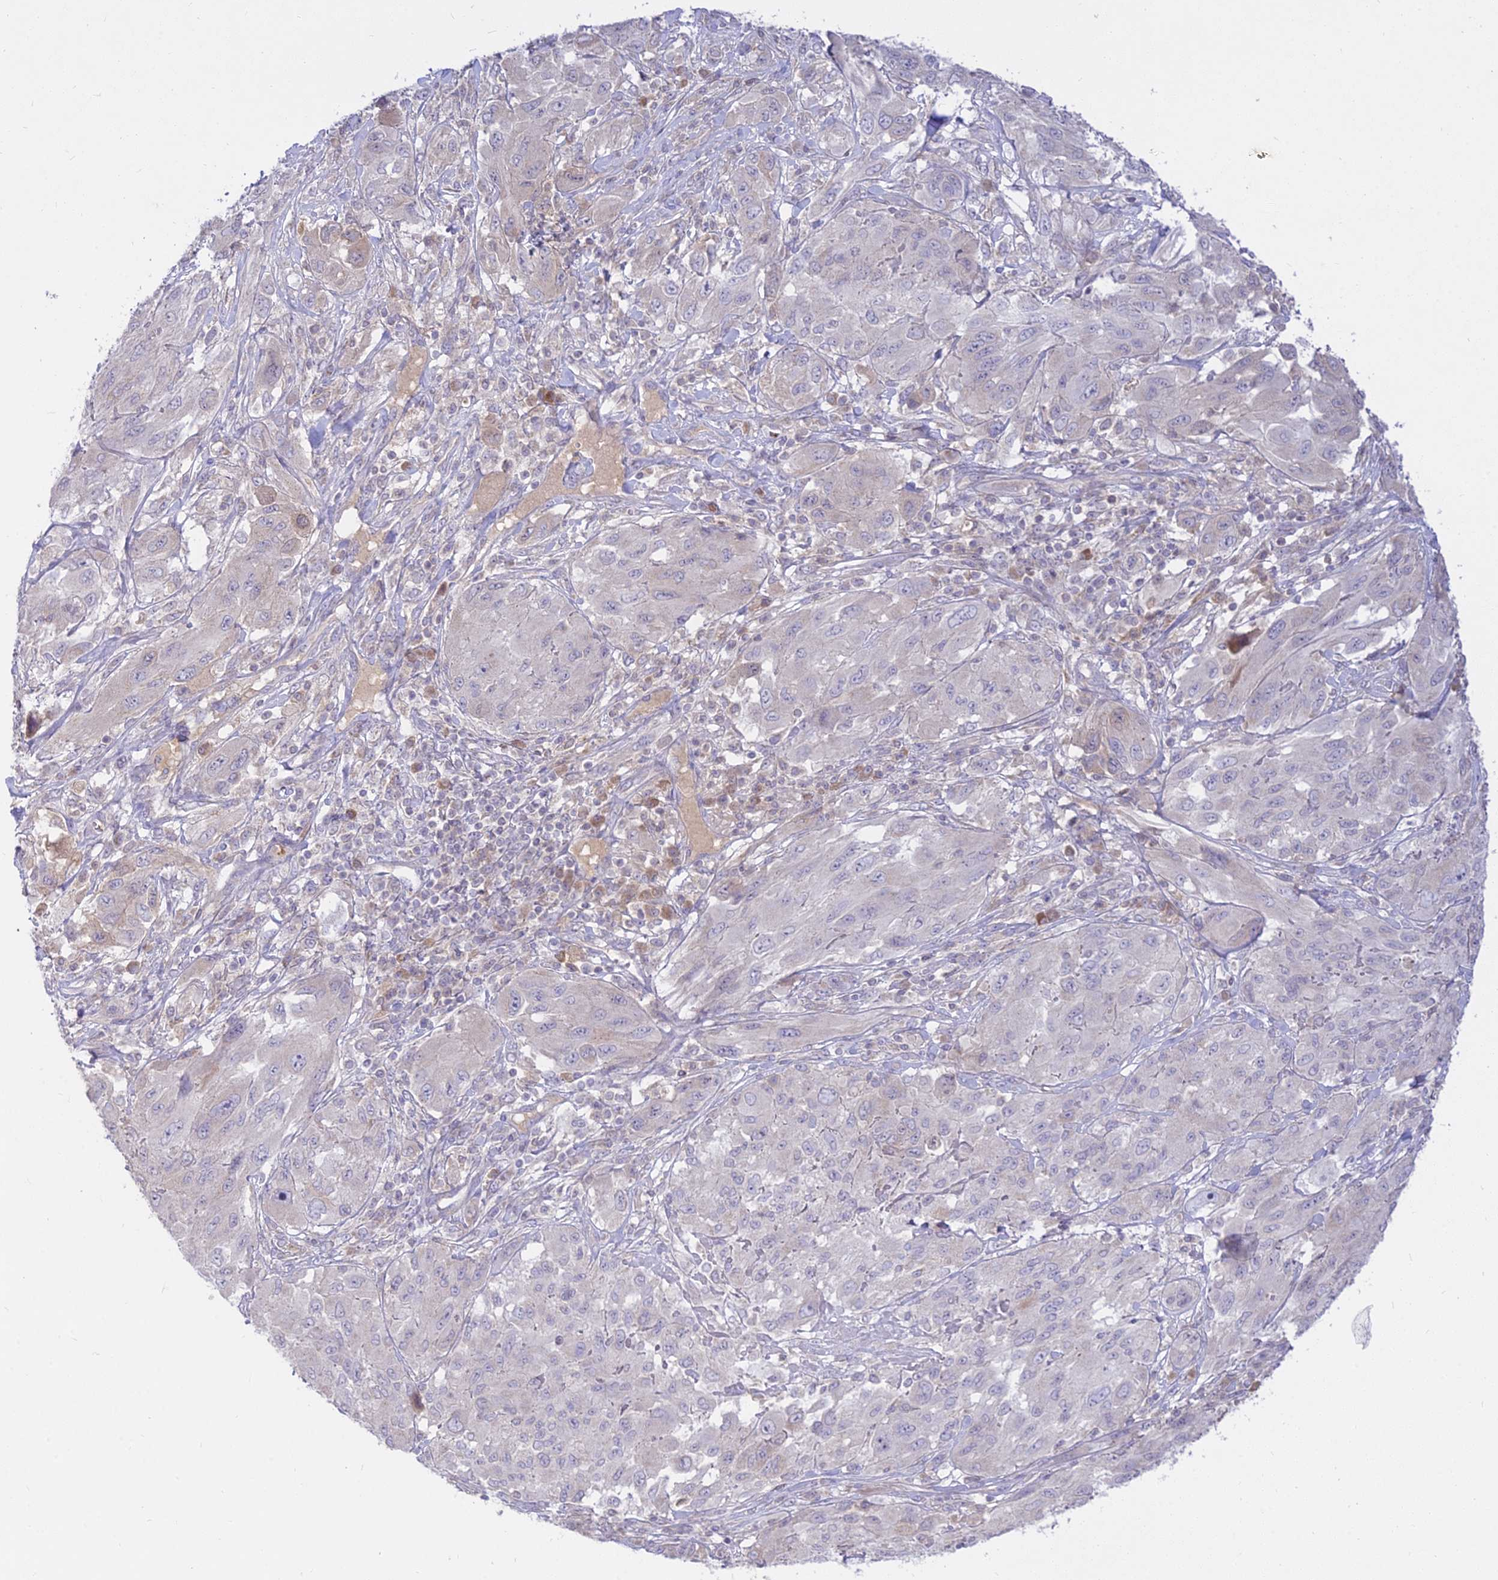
{"staining": {"intensity": "negative", "quantity": "none", "location": "none"}, "tissue": "melanoma", "cell_type": "Tumor cells", "image_type": "cancer", "snomed": [{"axis": "morphology", "description": "Malignant melanoma, NOS"}, {"axis": "topography", "description": "Skin"}], "caption": "IHC image of neoplastic tissue: malignant melanoma stained with DAB shows no significant protein expression in tumor cells.", "gene": "TMEM40", "patient": {"sex": "female", "age": 91}}